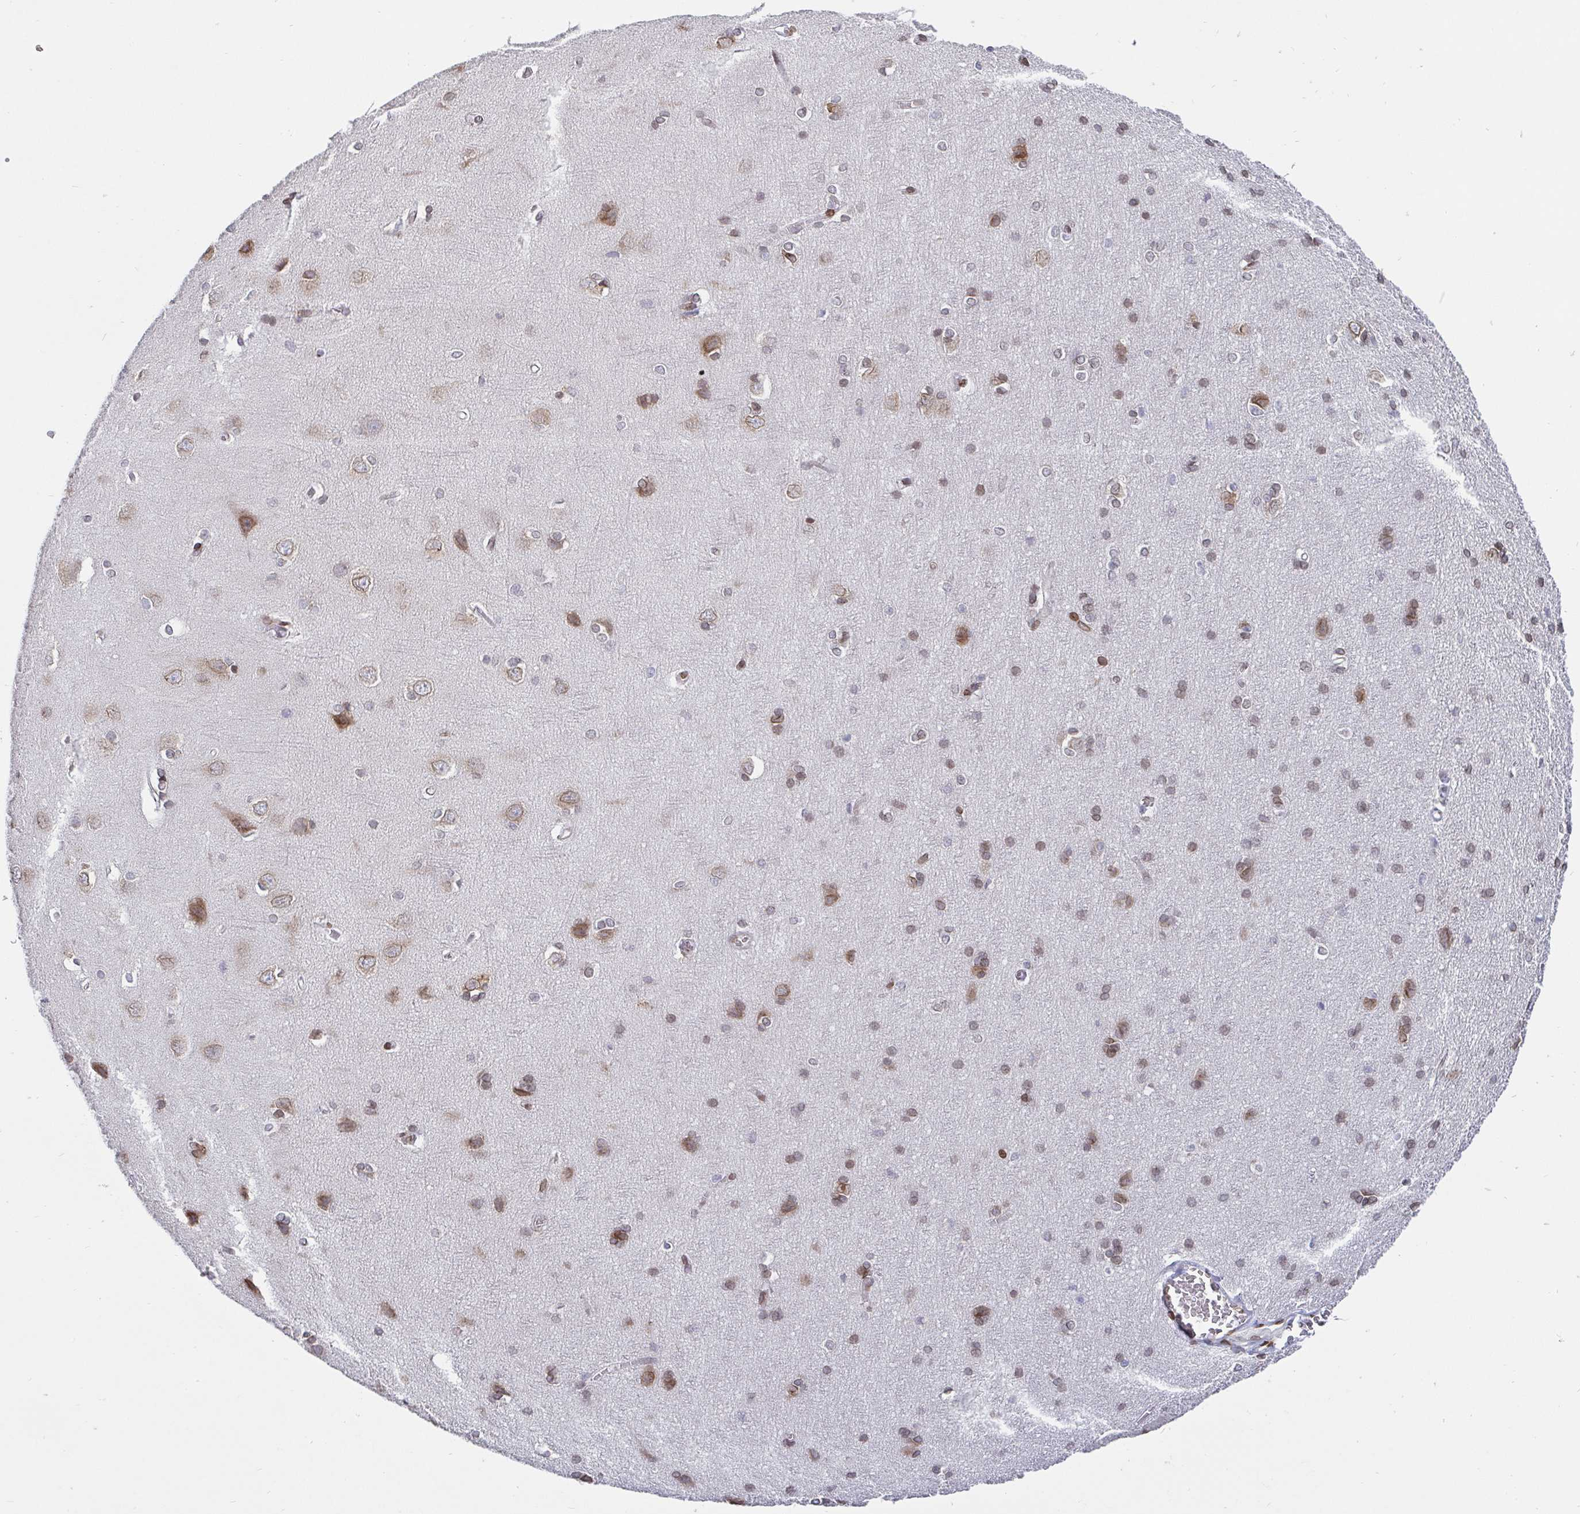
{"staining": {"intensity": "moderate", "quantity": "<25%", "location": "nuclear"}, "tissue": "cerebral cortex", "cell_type": "Endothelial cells", "image_type": "normal", "snomed": [{"axis": "morphology", "description": "Normal tissue, NOS"}, {"axis": "topography", "description": "Cerebral cortex"}], "caption": "Normal cerebral cortex was stained to show a protein in brown. There is low levels of moderate nuclear positivity in approximately <25% of endothelial cells.", "gene": "EMD", "patient": {"sex": "male", "age": 37}}